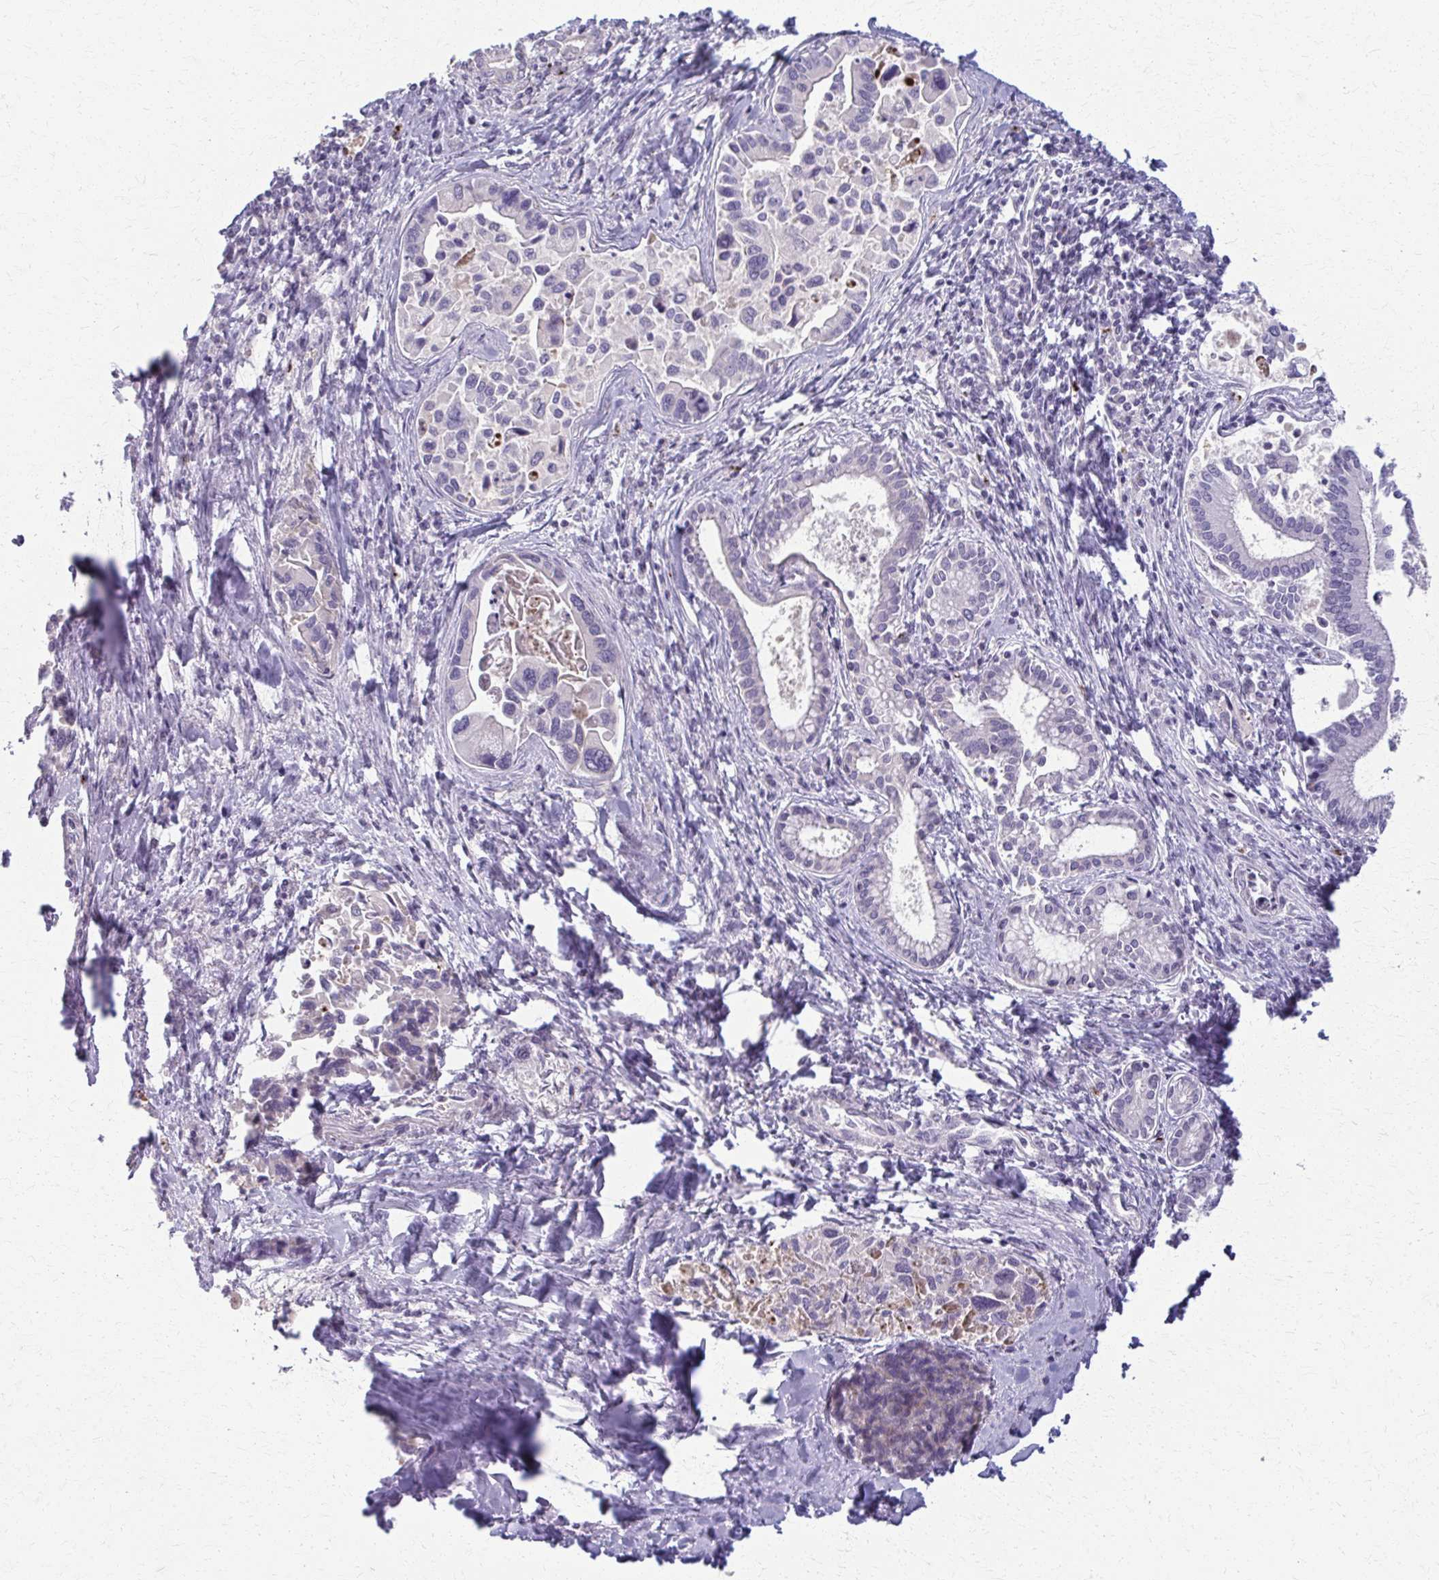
{"staining": {"intensity": "negative", "quantity": "none", "location": "none"}, "tissue": "liver cancer", "cell_type": "Tumor cells", "image_type": "cancer", "snomed": [{"axis": "morphology", "description": "Cholangiocarcinoma"}, {"axis": "topography", "description": "Liver"}], "caption": "Tumor cells show no significant protein positivity in cholangiocarcinoma (liver).", "gene": "OR4M1", "patient": {"sex": "male", "age": 66}}